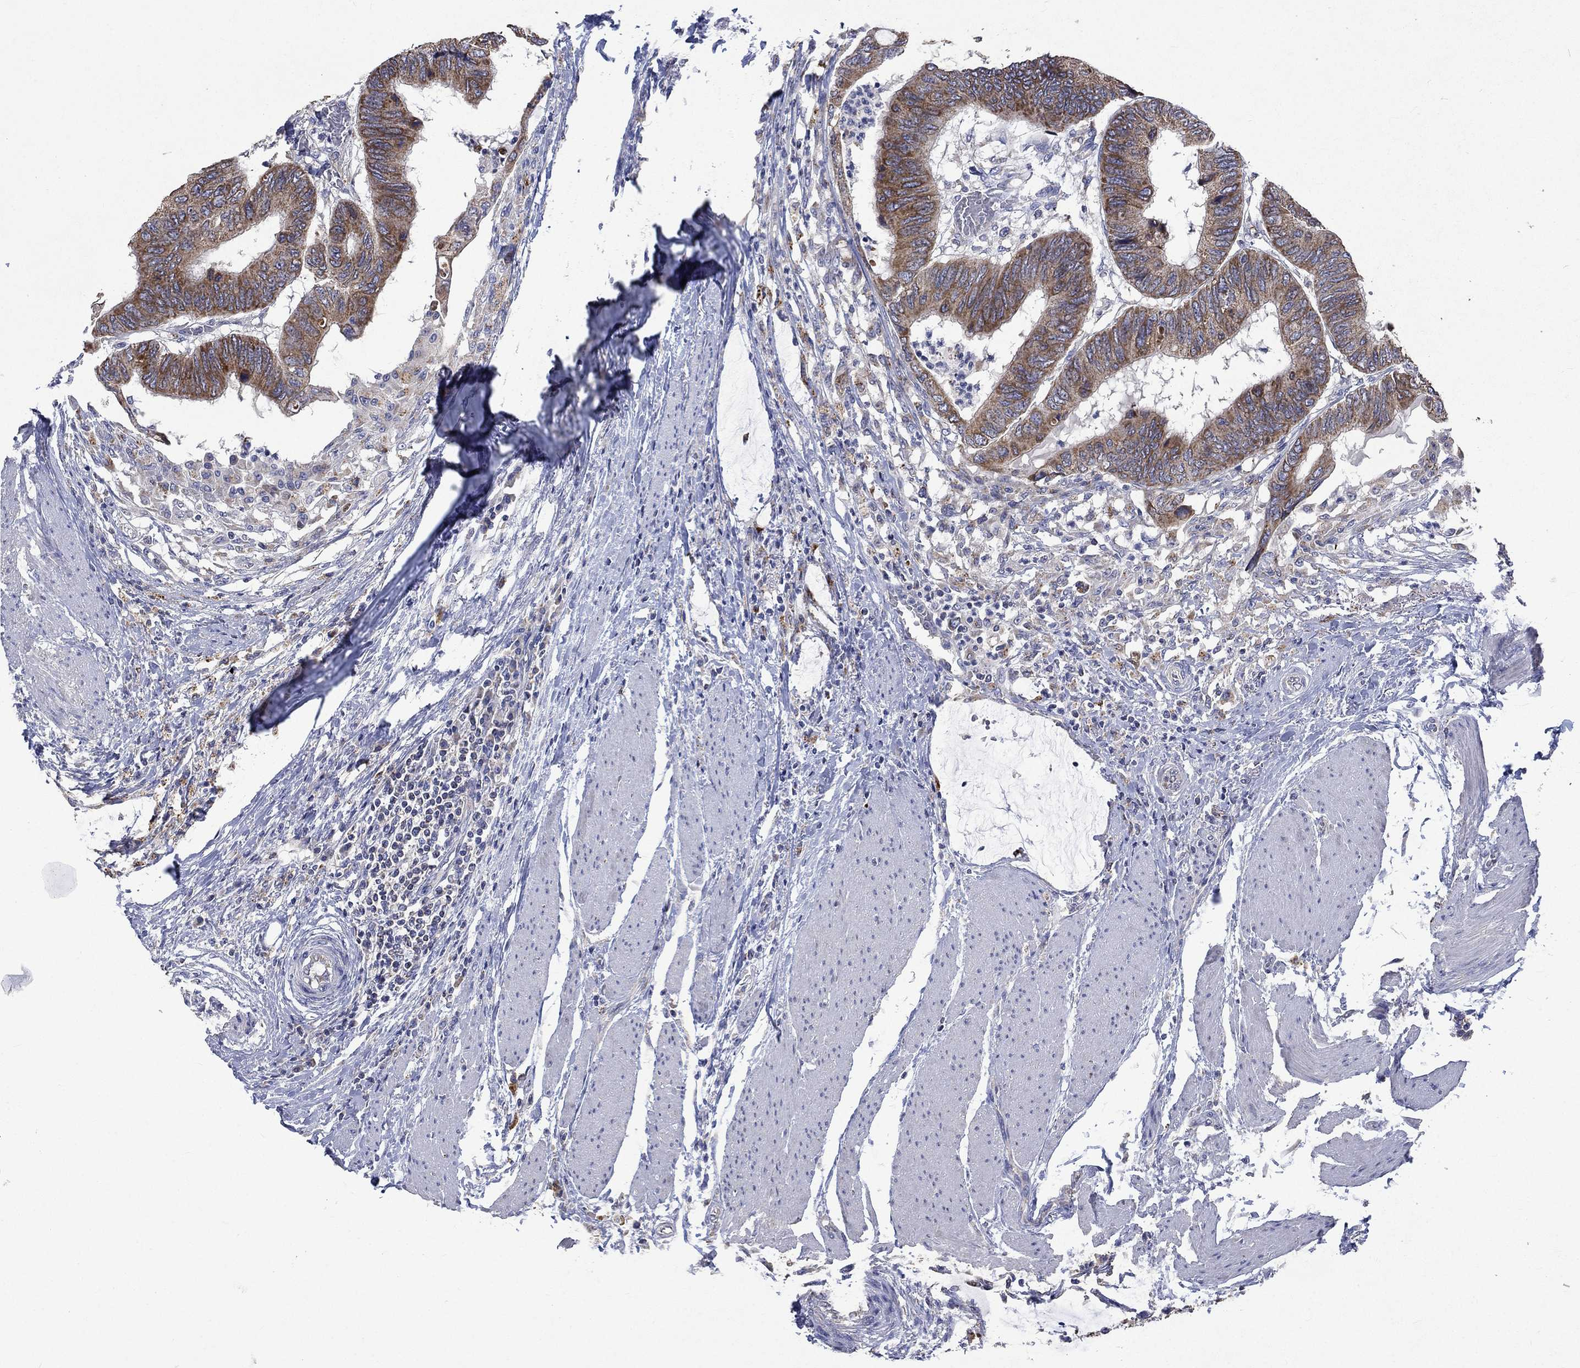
{"staining": {"intensity": "moderate", "quantity": ">75%", "location": "cytoplasmic/membranous"}, "tissue": "colorectal cancer", "cell_type": "Tumor cells", "image_type": "cancer", "snomed": [{"axis": "morphology", "description": "Normal tissue, NOS"}, {"axis": "morphology", "description": "Adenocarcinoma, NOS"}, {"axis": "topography", "description": "Rectum"}, {"axis": "topography", "description": "Peripheral nerve tissue"}], "caption": "This is an image of IHC staining of colorectal adenocarcinoma, which shows moderate positivity in the cytoplasmic/membranous of tumor cells.", "gene": "UGT8", "patient": {"sex": "male", "age": 92}}